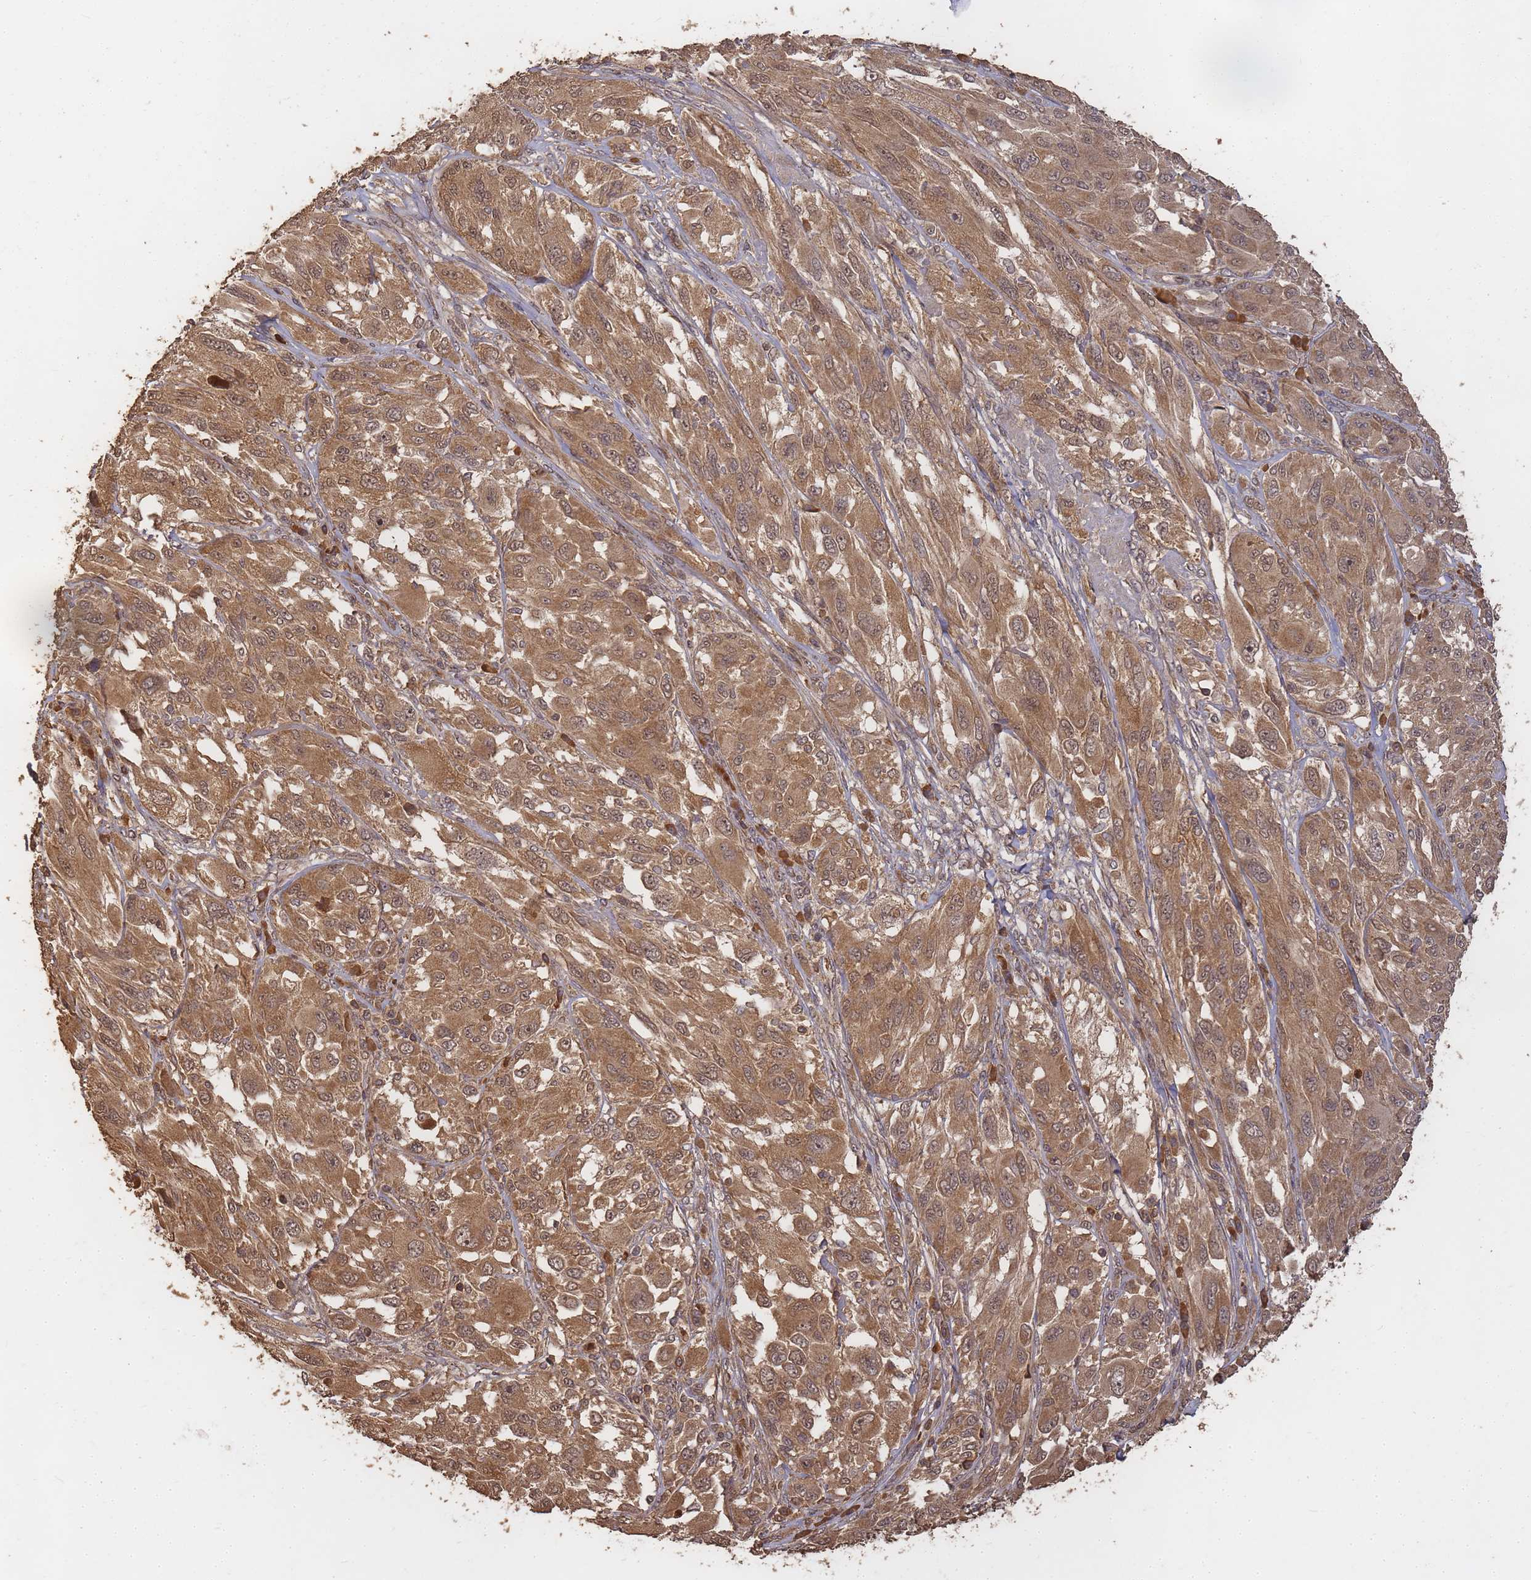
{"staining": {"intensity": "moderate", "quantity": ">75%", "location": "cytoplasmic/membranous,nuclear"}, "tissue": "melanoma", "cell_type": "Tumor cells", "image_type": "cancer", "snomed": [{"axis": "morphology", "description": "Malignant melanoma, NOS"}, {"axis": "topography", "description": "Skin"}], "caption": "Immunohistochemistry (IHC) image of neoplastic tissue: malignant melanoma stained using immunohistochemistry demonstrates medium levels of moderate protein expression localized specifically in the cytoplasmic/membranous and nuclear of tumor cells, appearing as a cytoplasmic/membranous and nuclear brown color.", "gene": "ALKBH1", "patient": {"sex": "female", "age": 91}}